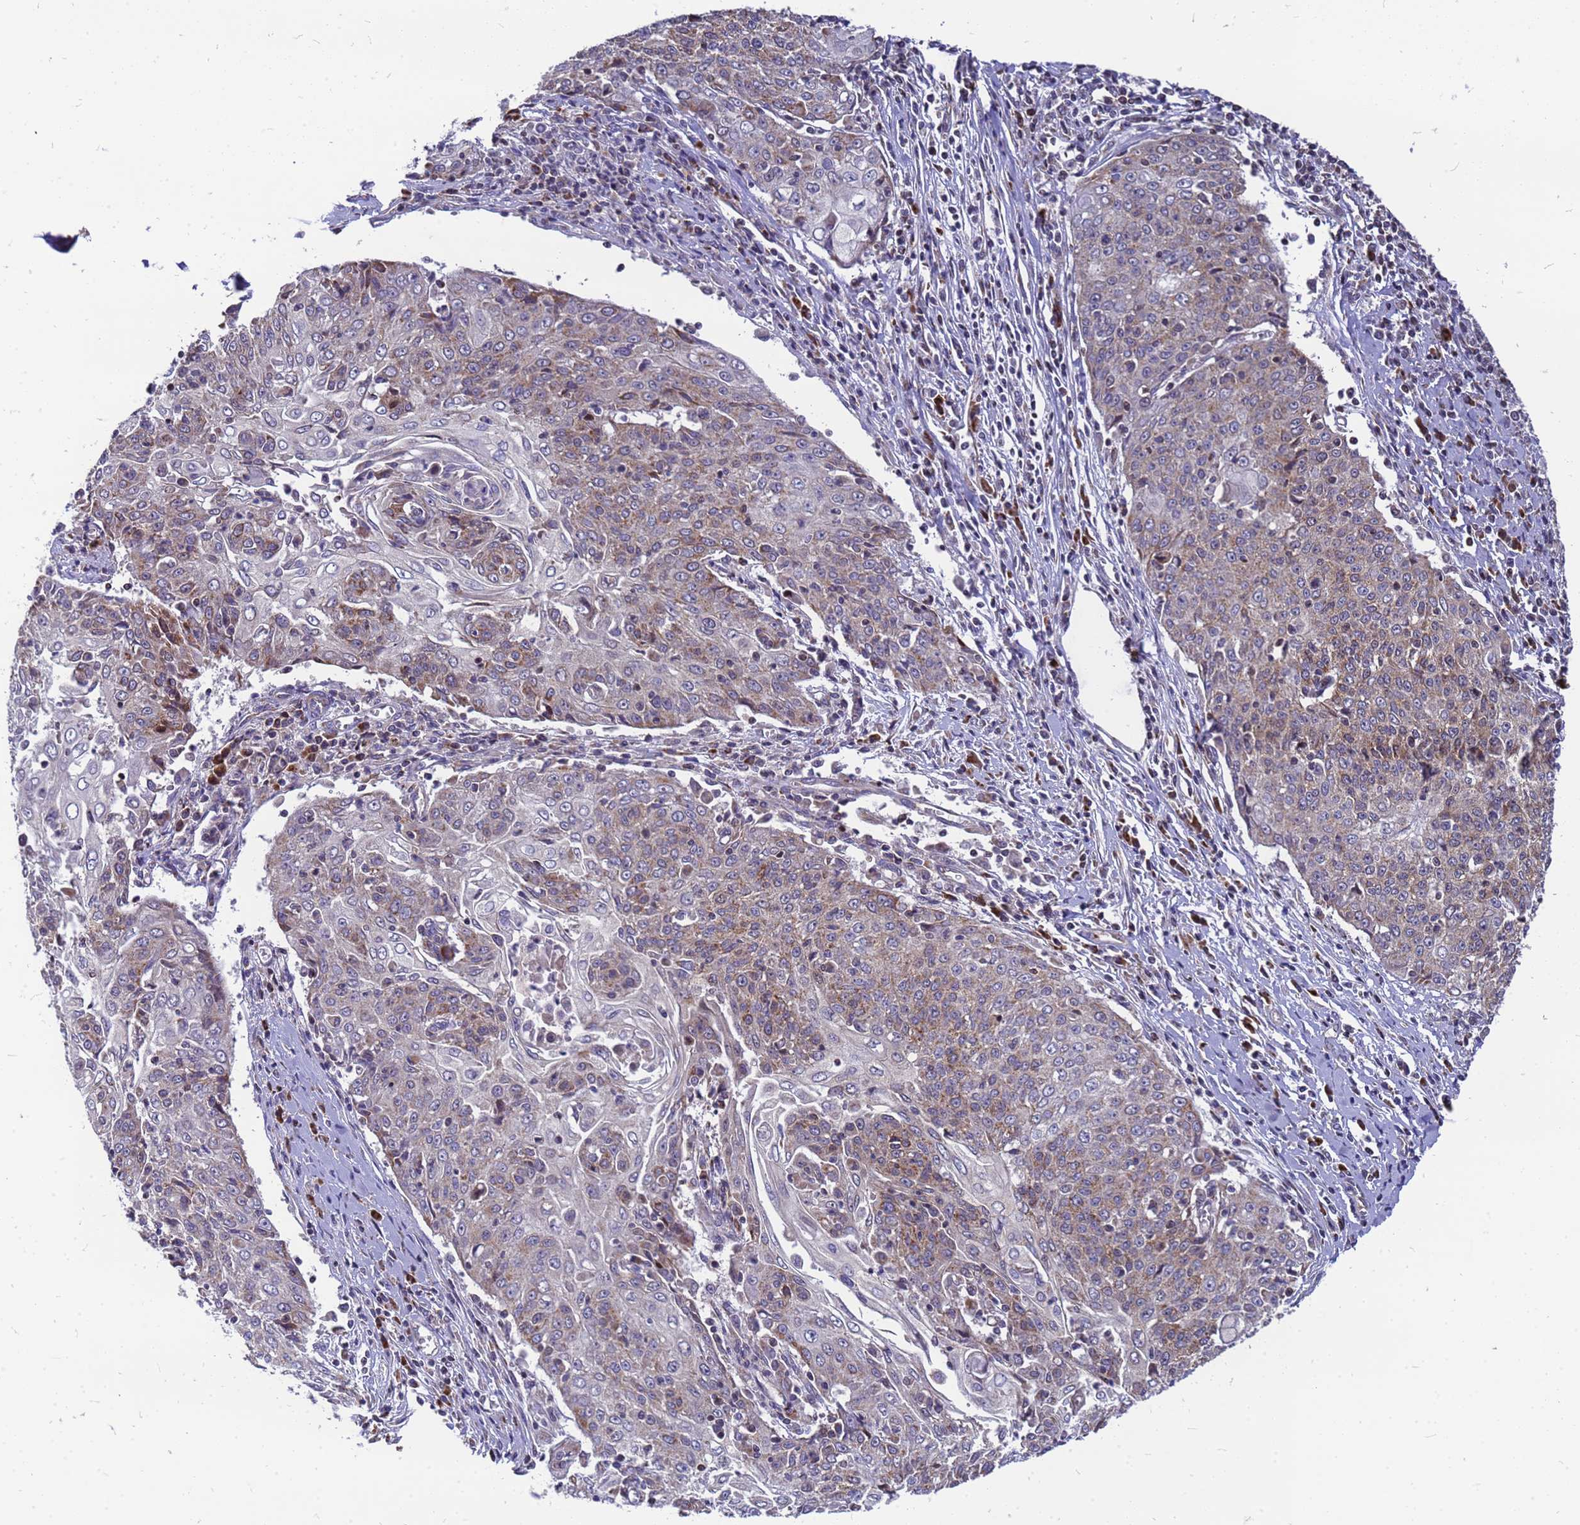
{"staining": {"intensity": "weak", "quantity": "25%-75%", "location": "cytoplasmic/membranous"}, "tissue": "cervical cancer", "cell_type": "Tumor cells", "image_type": "cancer", "snomed": [{"axis": "morphology", "description": "Squamous cell carcinoma, NOS"}, {"axis": "topography", "description": "Cervix"}], "caption": "IHC histopathology image of neoplastic tissue: human cervical cancer (squamous cell carcinoma) stained using IHC exhibits low levels of weak protein expression localized specifically in the cytoplasmic/membranous of tumor cells, appearing as a cytoplasmic/membranous brown color.", "gene": "CMC4", "patient": {"sex": "female", "age": 48}}